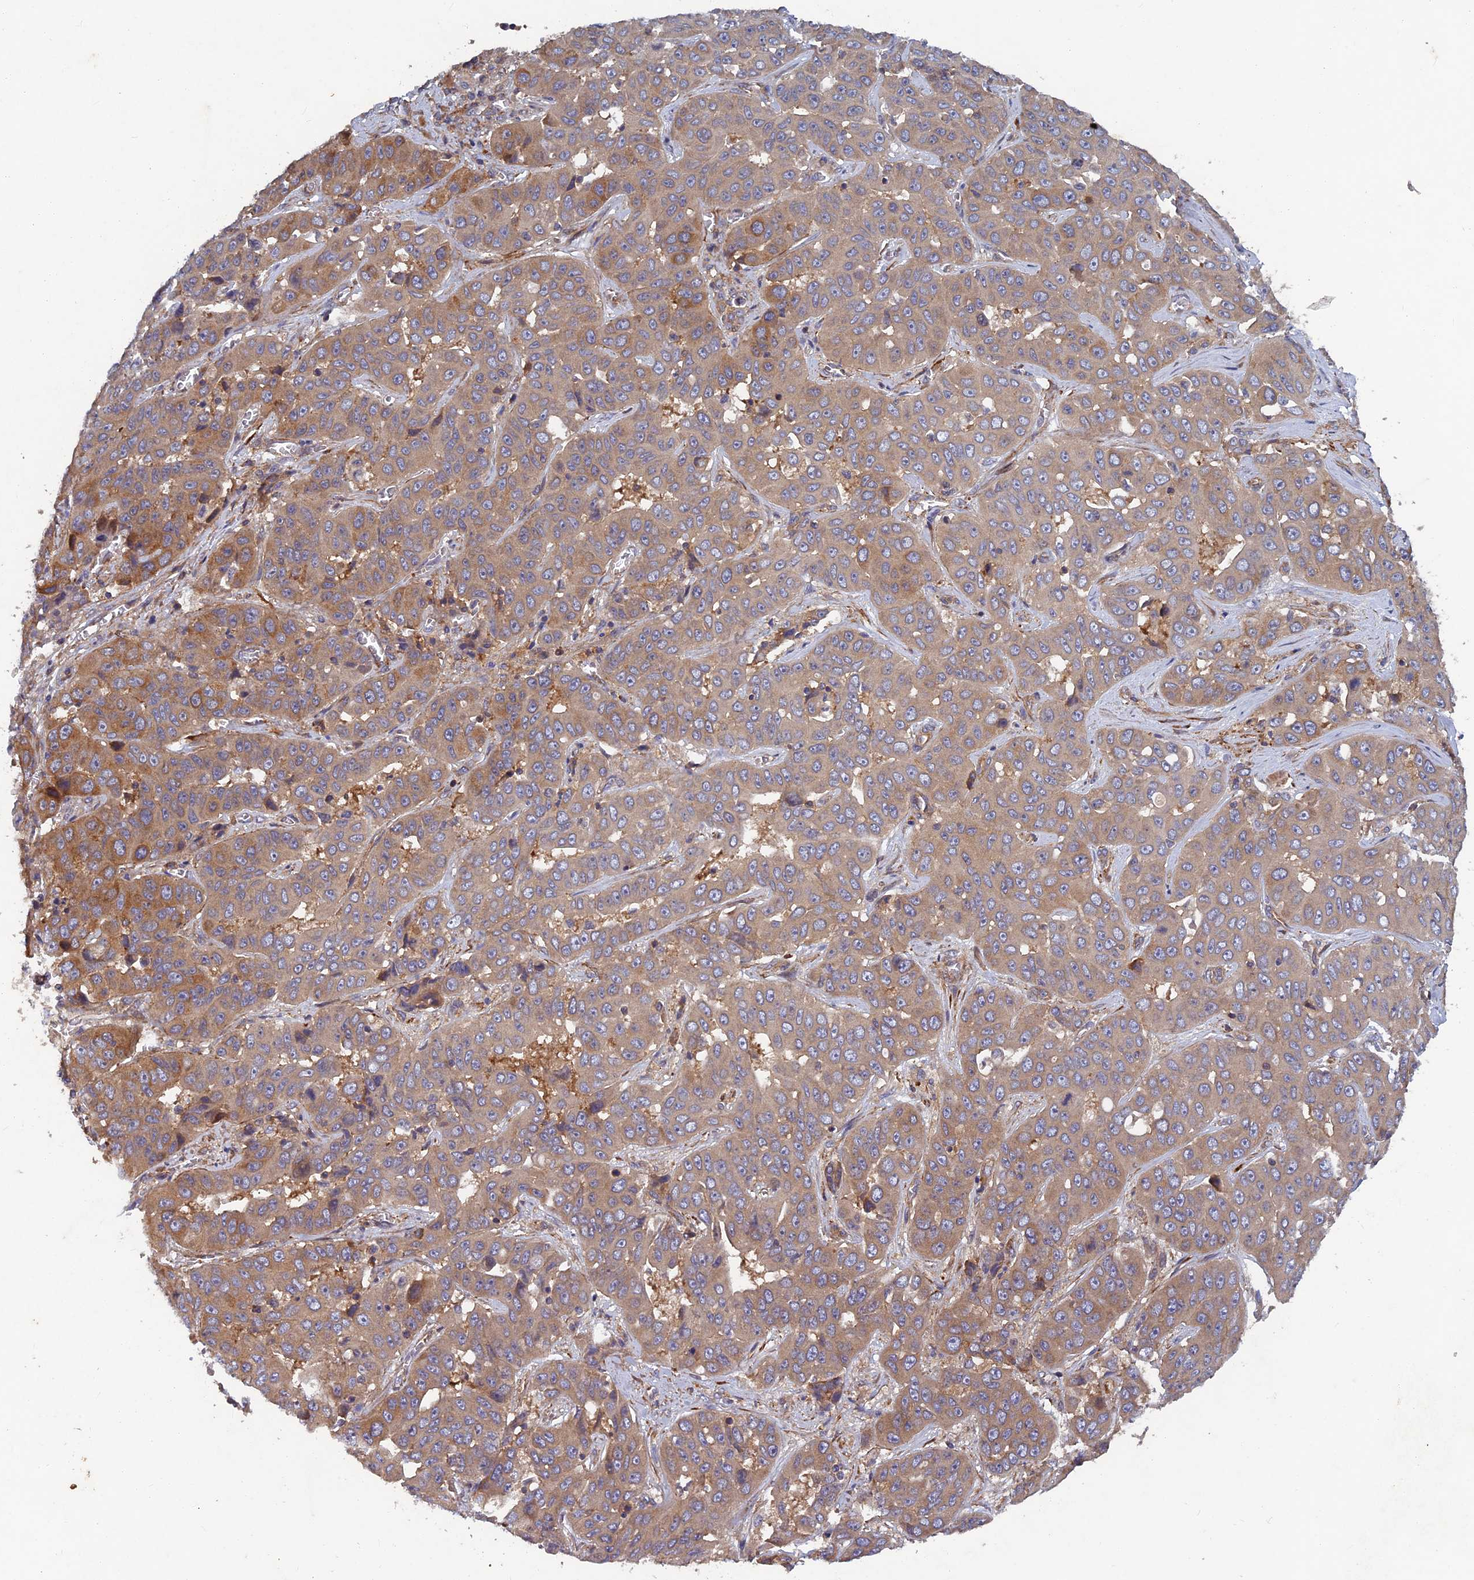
{"staining": {"intensity": "moderate", "quantity": ">75%", "location": "cytoplasmic/membranous"}, "tissue": "liver cancer", "cell_type": "Tumor cells", "image_type": "cancer", "snomed": [{"axis": "morphology", "description": "Cholangiocarcinoma"}, {"axis": "topography", "description": "Liver"}], "caption": "DAB (3,3'-diaminobenzidine) immunohistochemical staining of human cholangiocarcinoma (liver) displays moderate cytoplasmic/membranous protein expression in approximately >75% of tumor cells. Immunohistochemistry stains the protein of interest in brown and the nuclei are stained blue.", "gene": "NCAPG", "patient": {"sex": "female", "age": 52}}